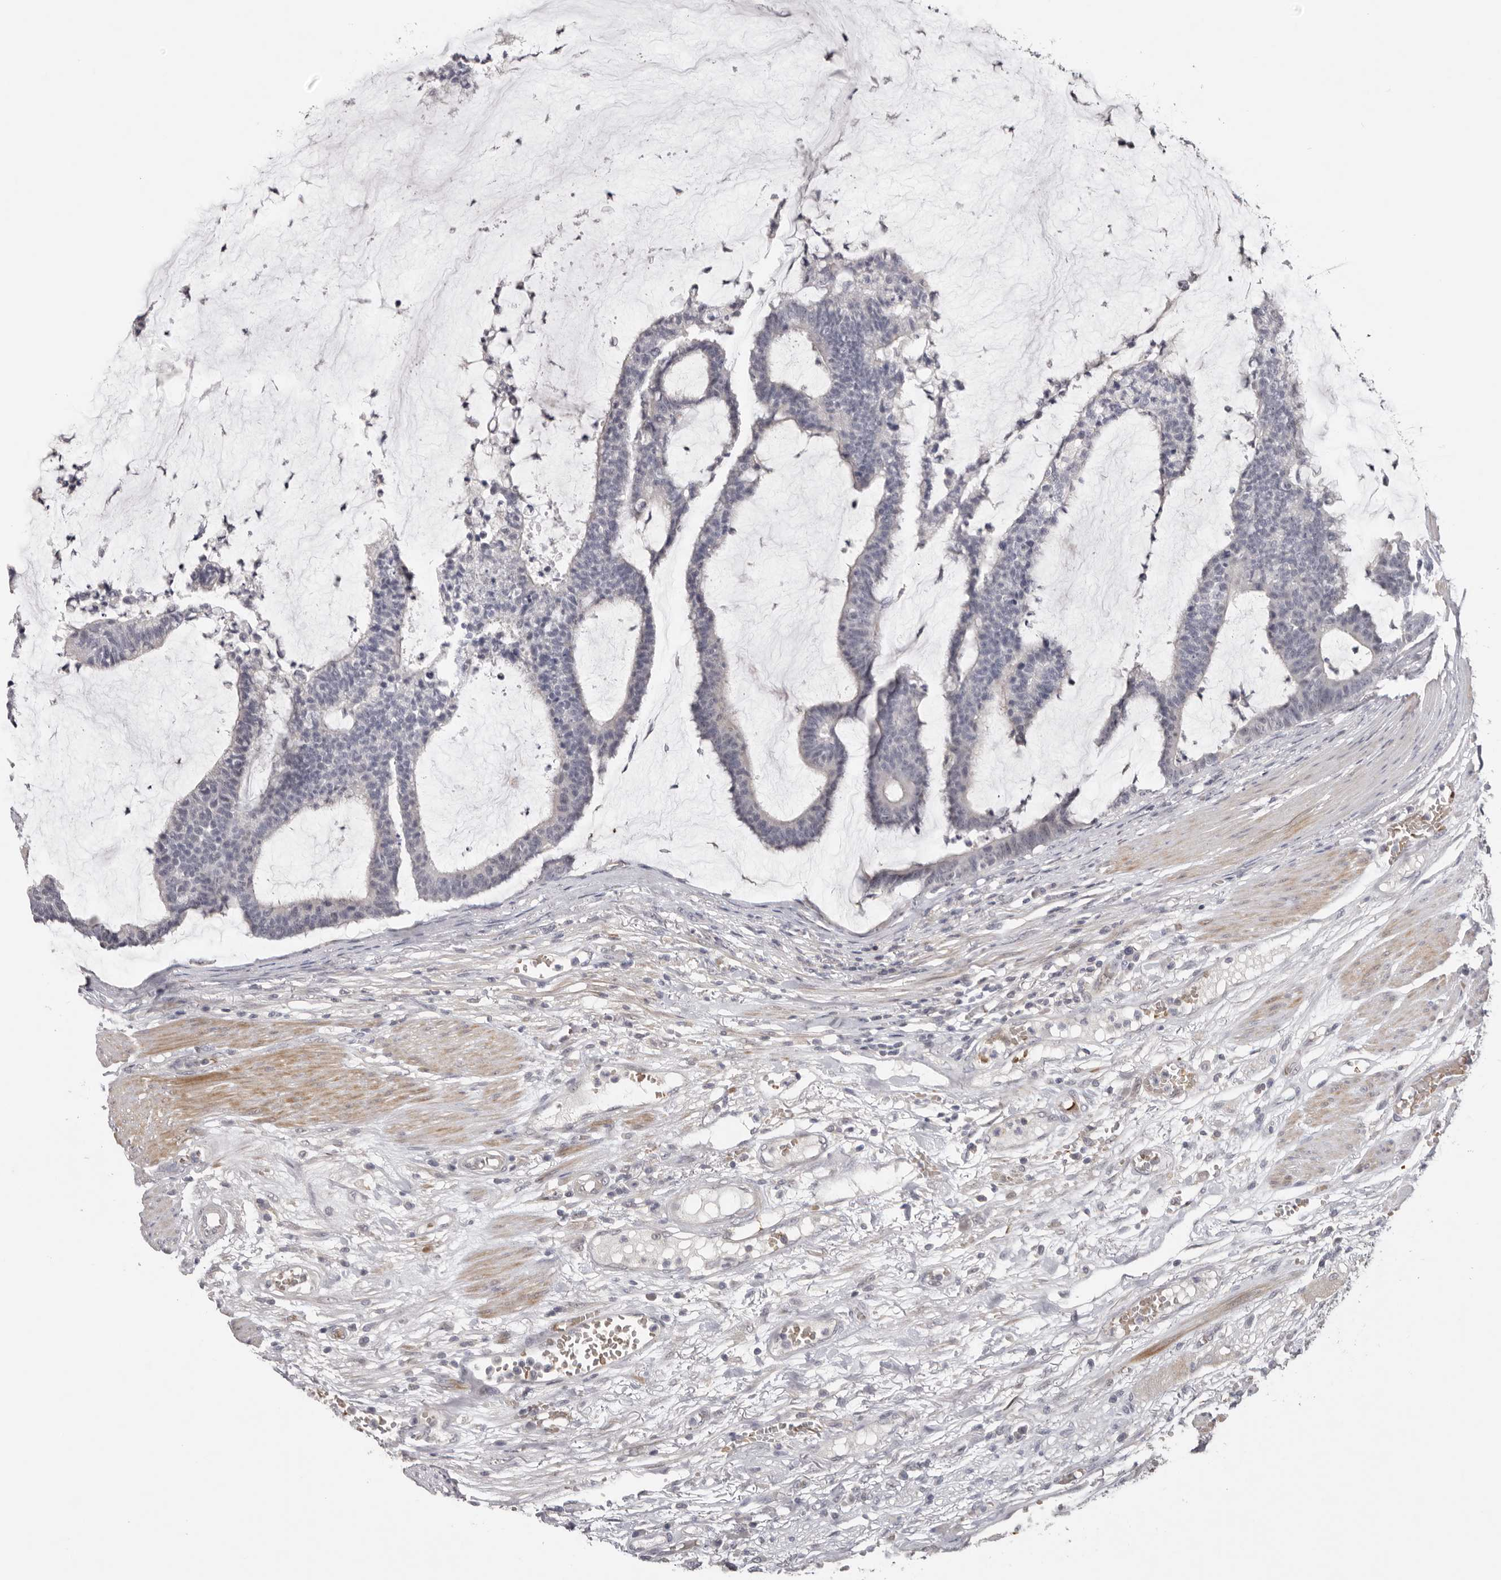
{"staining": {"intensity": "negative", "quantity": "none", "location": "none"}, "tissue": "colorectal cancer", "cell_type": "Tumor cells", "image_type": "cancer", "snomed": [{"axis": "morphology", "description": "Adenocarcinoma, NOS"}, {"axis": "topography", "description": "Colon"}], "caption": "Immunohistochemical staining of colorectal cancer shows no significant expression in tumor cells.", "gene": "TNR", "patient": {"sex": "female", "age": 84}}